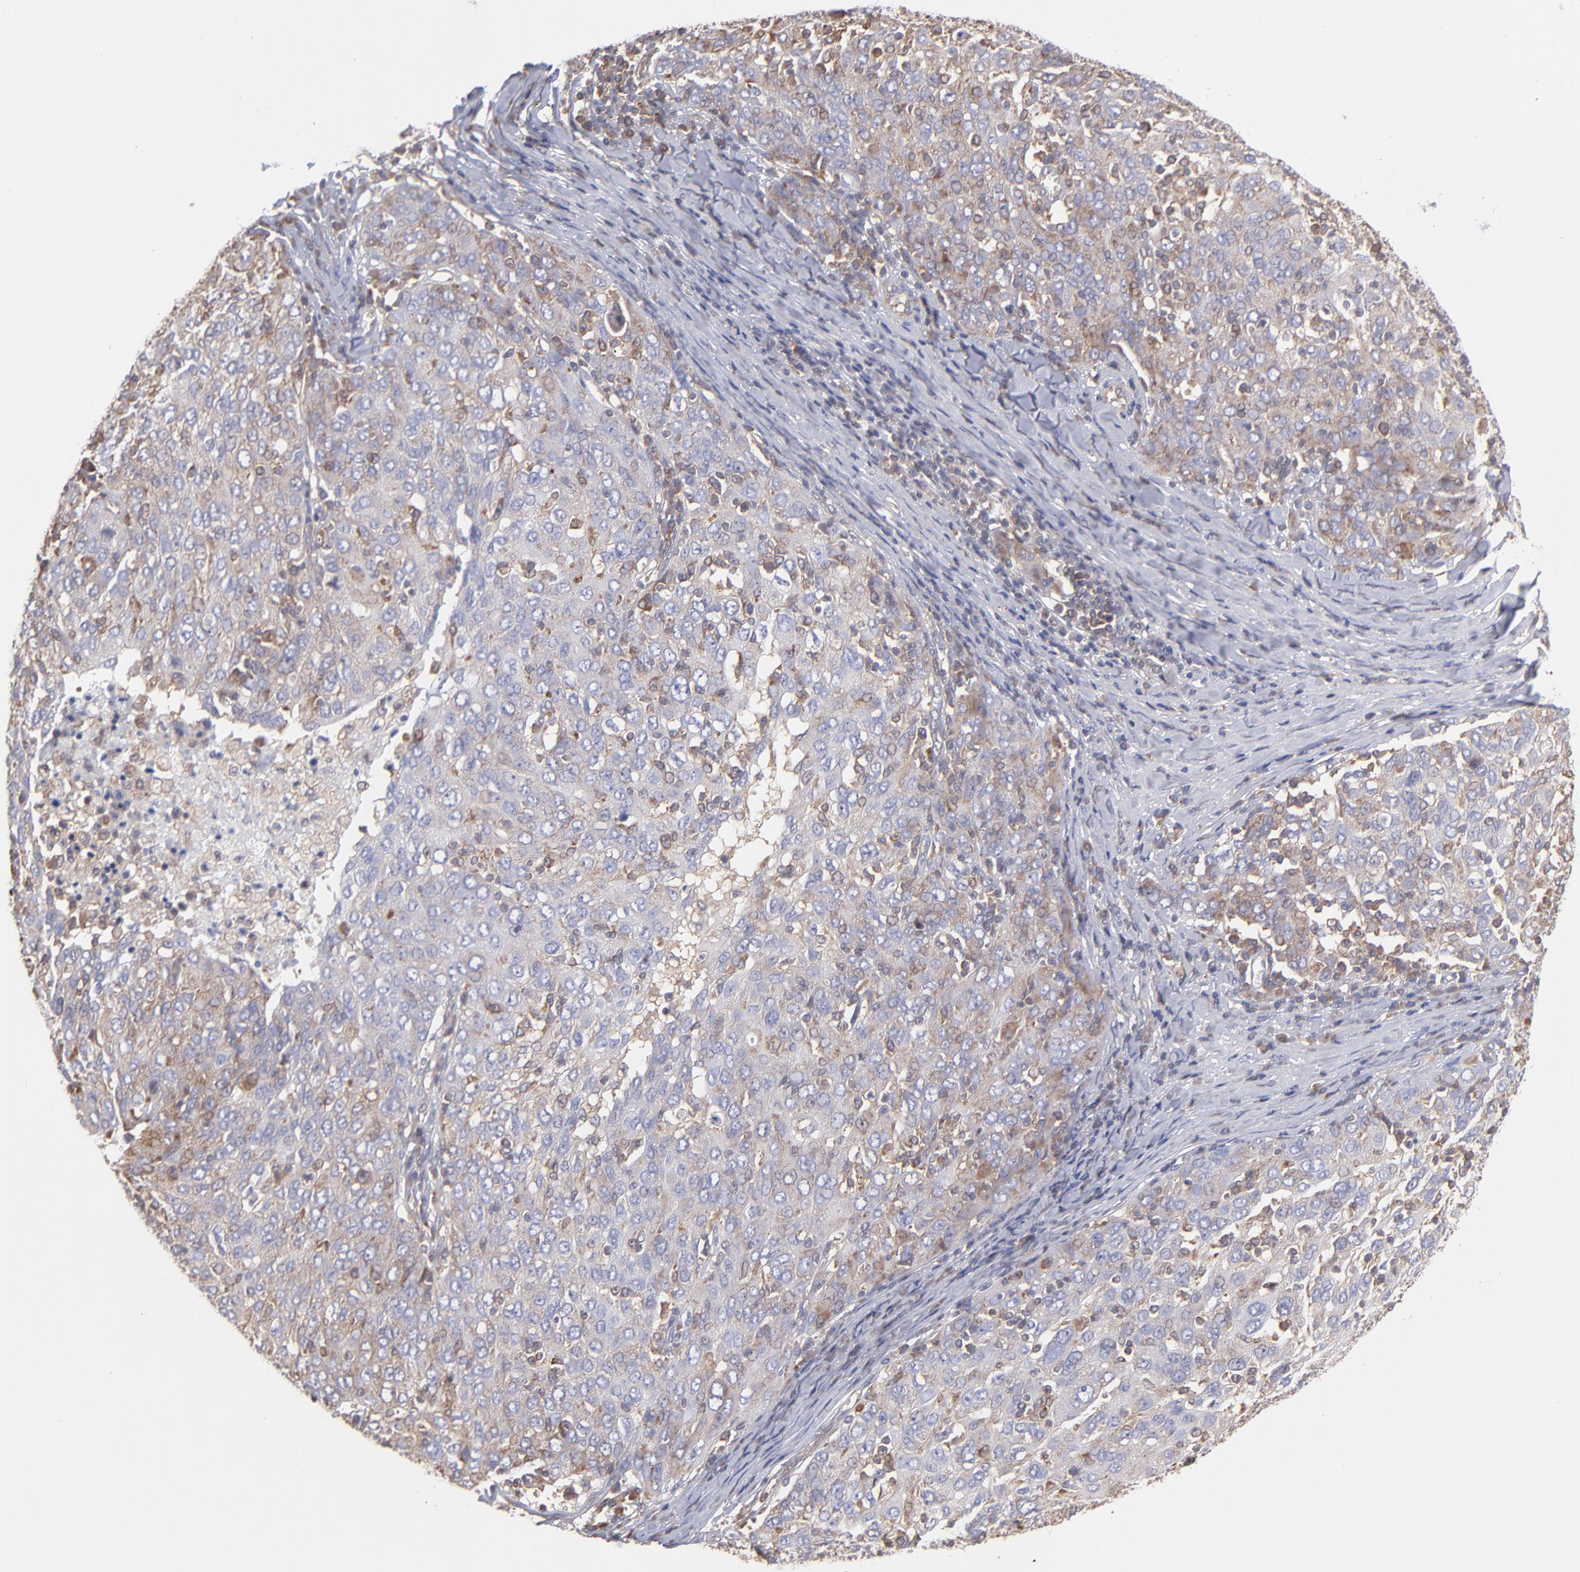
{"staining": {"intensity": "weak", "quantity": "25%-75%", "location": "cytoplasmic/membranous"}, "tissue": "ovarian cancer", "cell_type": "Tumor cells", "image_type": "cancer", "snomed": [{"axis": "morphology", "description": "Carcinoma, endometroid"}, {"axis": "topography", "description": "Ovary"}], "caption": "Weak cytoplasmic/membranous expression for a protein is present in approximately 25%-75% of tumor cells of ovarian endometroid carcinoma using immunohistochemistry.", "gene": "MAPRE1", "patient": {"sex": "female", "age": 50}}